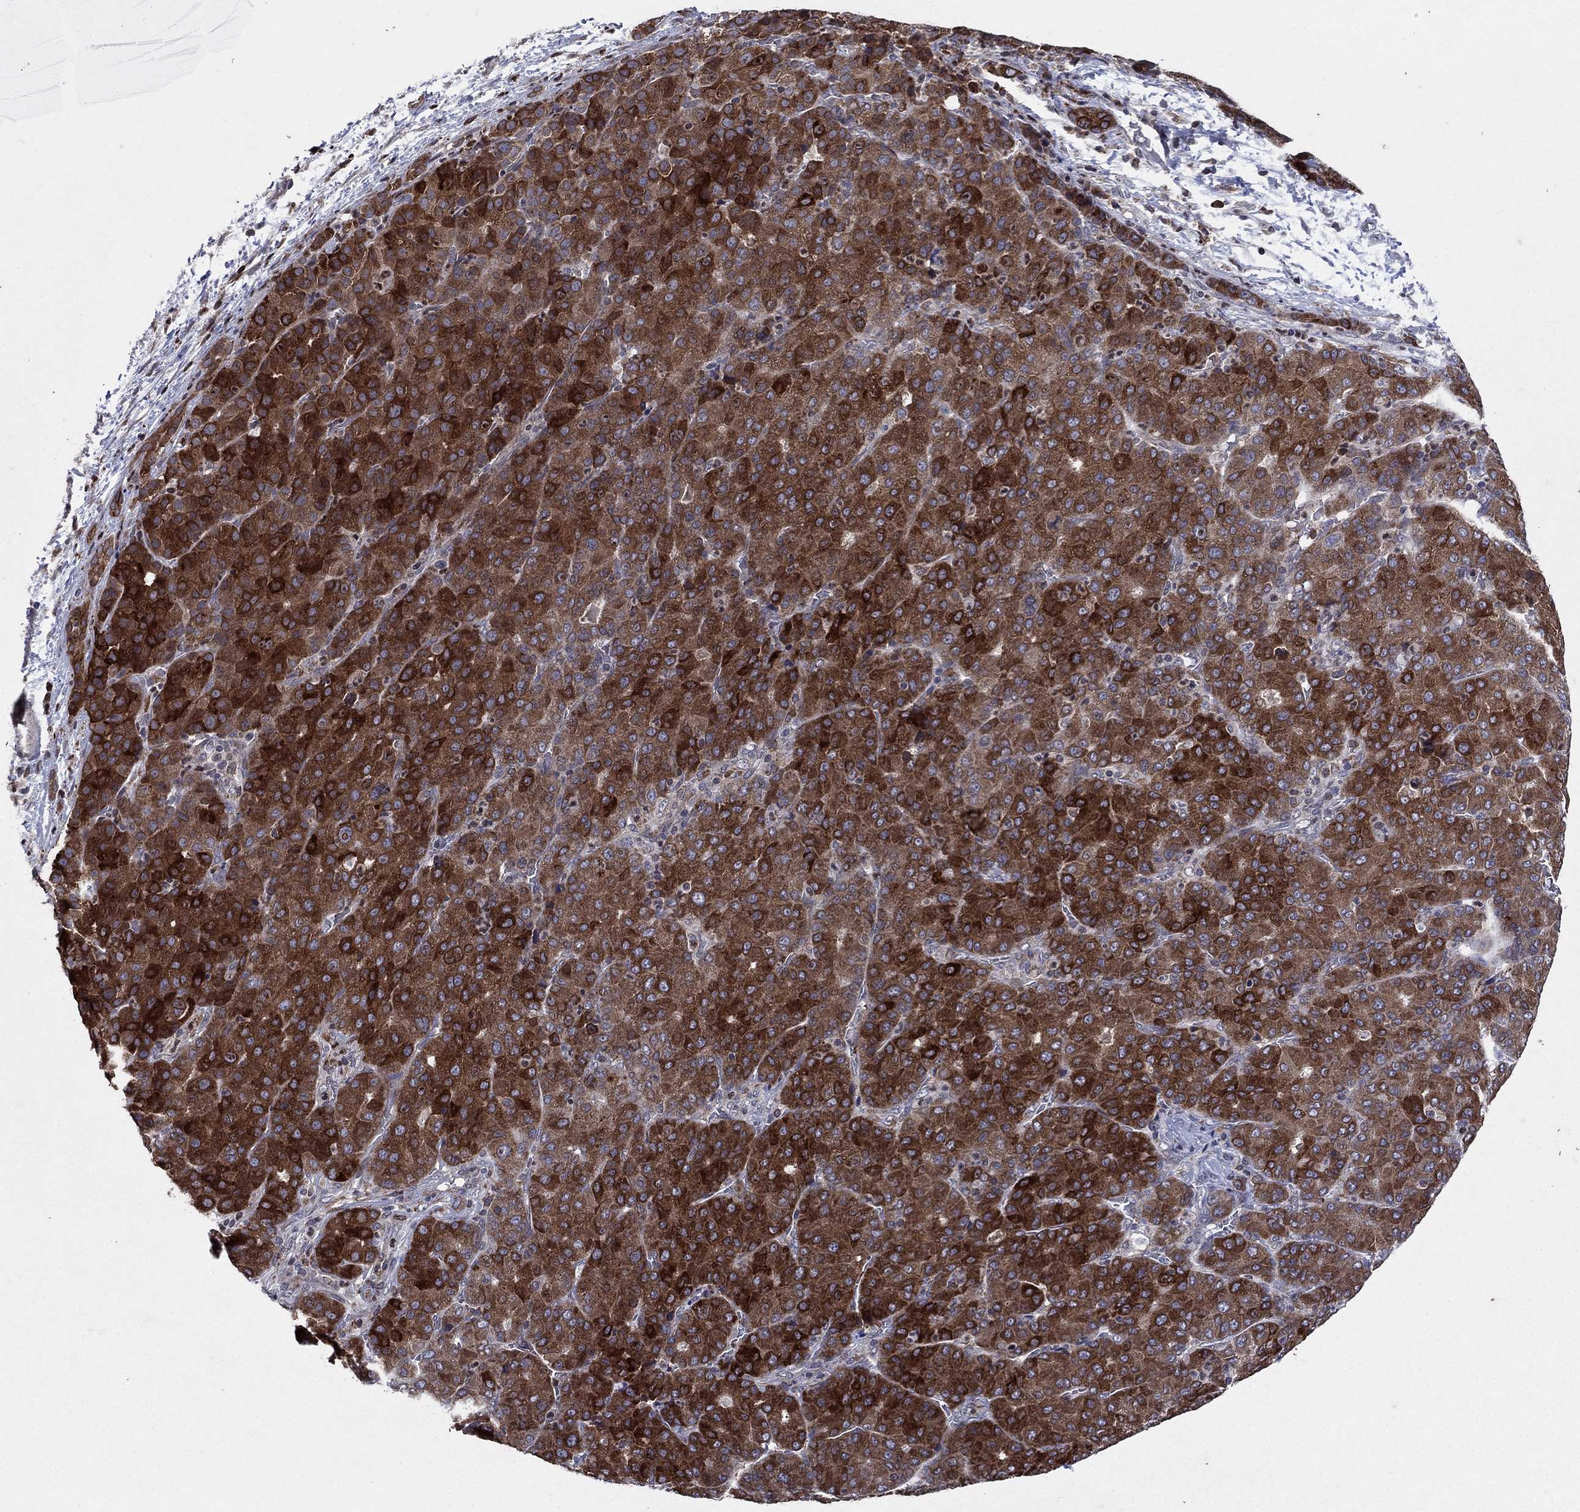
{"staining": {"intensity": "strong", "quantity": ">75%", "location": "cytoplasmic/membranous"}, "tissue": "liver cancer", "cell_type": "Tumor cells", "image_type": "cancer", "snomed": [{"axis": "morphology", "description": "Carcinoma, Hepatocellular, NOS"}, {"axis": "topography", "description": "Liver"}], "caption": "Liver cancer (hepatocellular carcinoma) stained for a protein shows strong cytoplasmic/membranous positivity in tumor cells.", "gene": "DHRS7", "patient": {"sex": "male", "age": 65}}